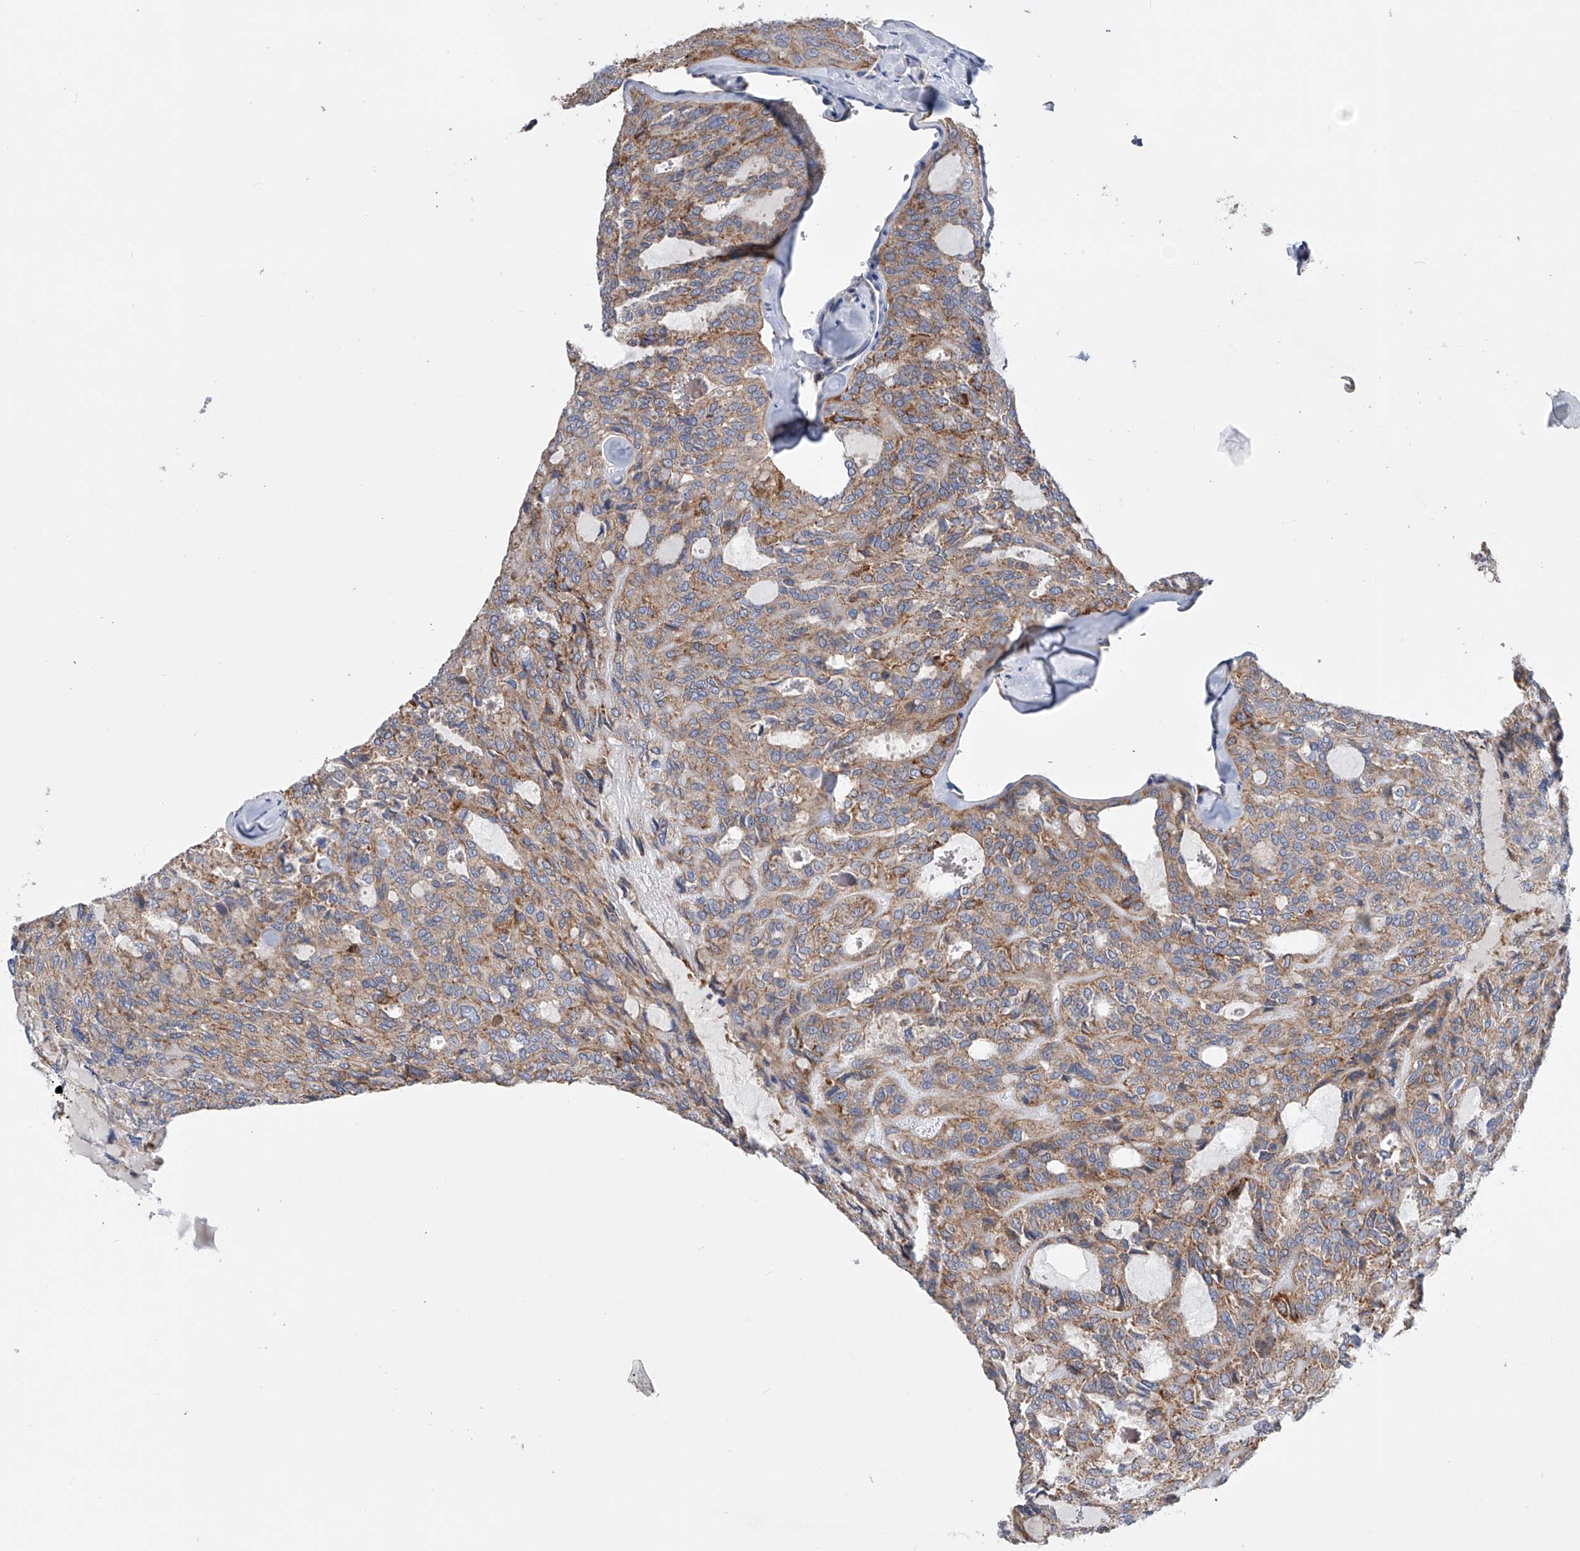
{"staining": {"intensity": "moderate", "quantity": ">75%", "location": "cytoplasmic/membranous"}, "tissue": "thyroid cancer", "cell_type": "Tumor cells", "image_type": "cancer", "snomed": [{"axis": "morphology", "description": "Follicular adenoma carcinoma, NOS"}, {"axis": "topography", "description": "Thyroid gland"}], "caption": "IHC (DAB (3,3'-diaminobenzidine)) staining of human thyroid cancer exhibits moderate cytoplasmic/membranous protein expression in approximately >75% of tumor cells. The protein is stained brown, and the nuclei are stained in blue (DAB IHC with brightfield microscopy, high magnification).", "gene": "MLYCD", "patient": {"sex": "male", "age": 75}}